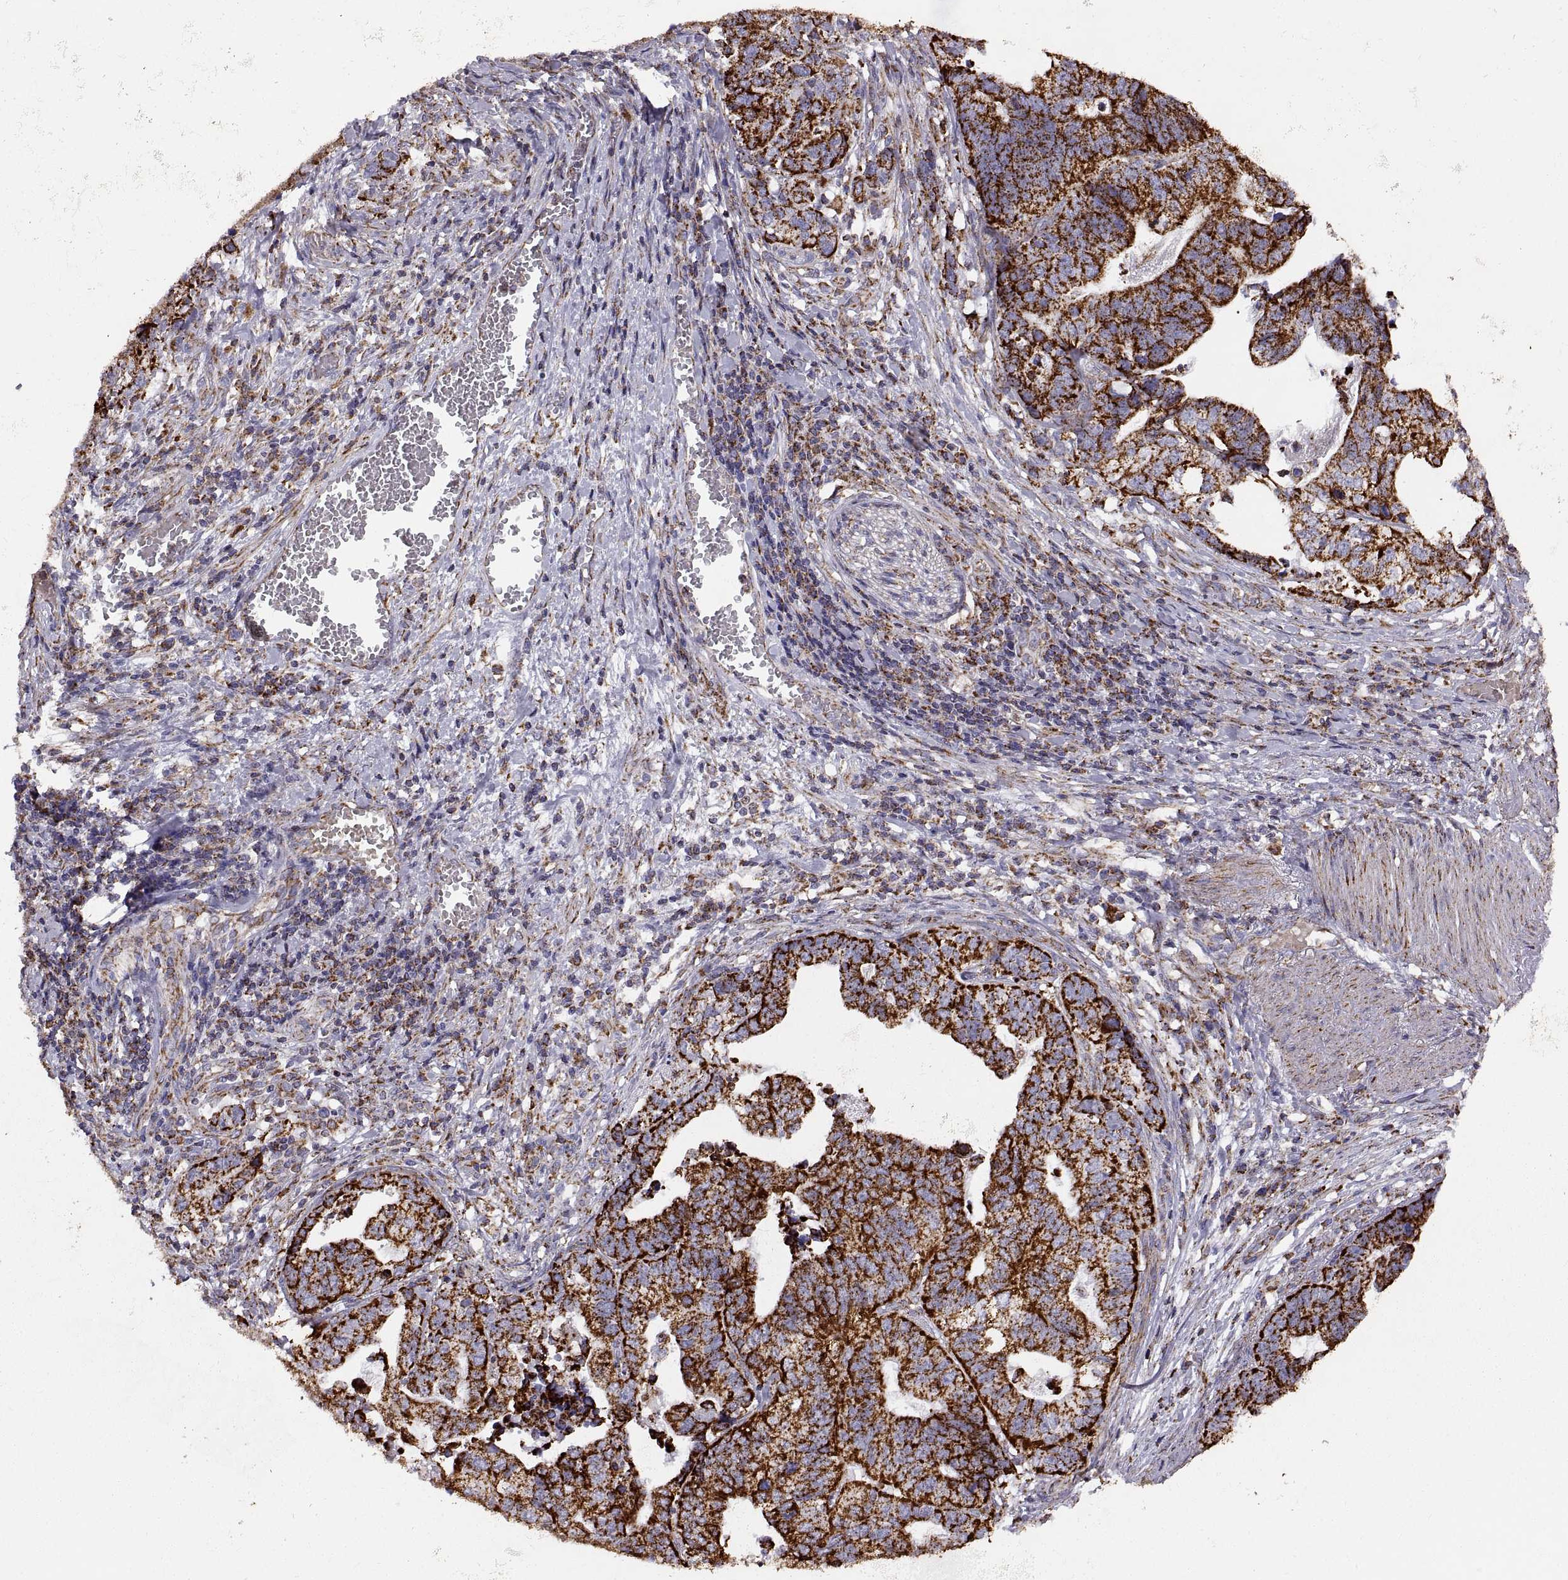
{"staining": {"intensity": "strong", "quantity": ">75%", "location": "cytoplasmic/membranous"}, "tissue": "stomach cancer", "cell_type": "Tumor cells", "image_type": "cancer", "snomed": [{"axis": "morphology", "description": "Adenocarcinoma, NOS"}, {"axis": "topography", "description": "Stomach, upper"}], "caption": "Strong cytoplasmic/membranous protein staining is identified in approximately >75% of tumor cells in stomach cancer. The staining was performed using DAB, with brown indicating positive protein expression. Nuclei are stained blue with hematoxylin.", "gene": "ARSD", "patient": {"sex": "female", "age": 67}}